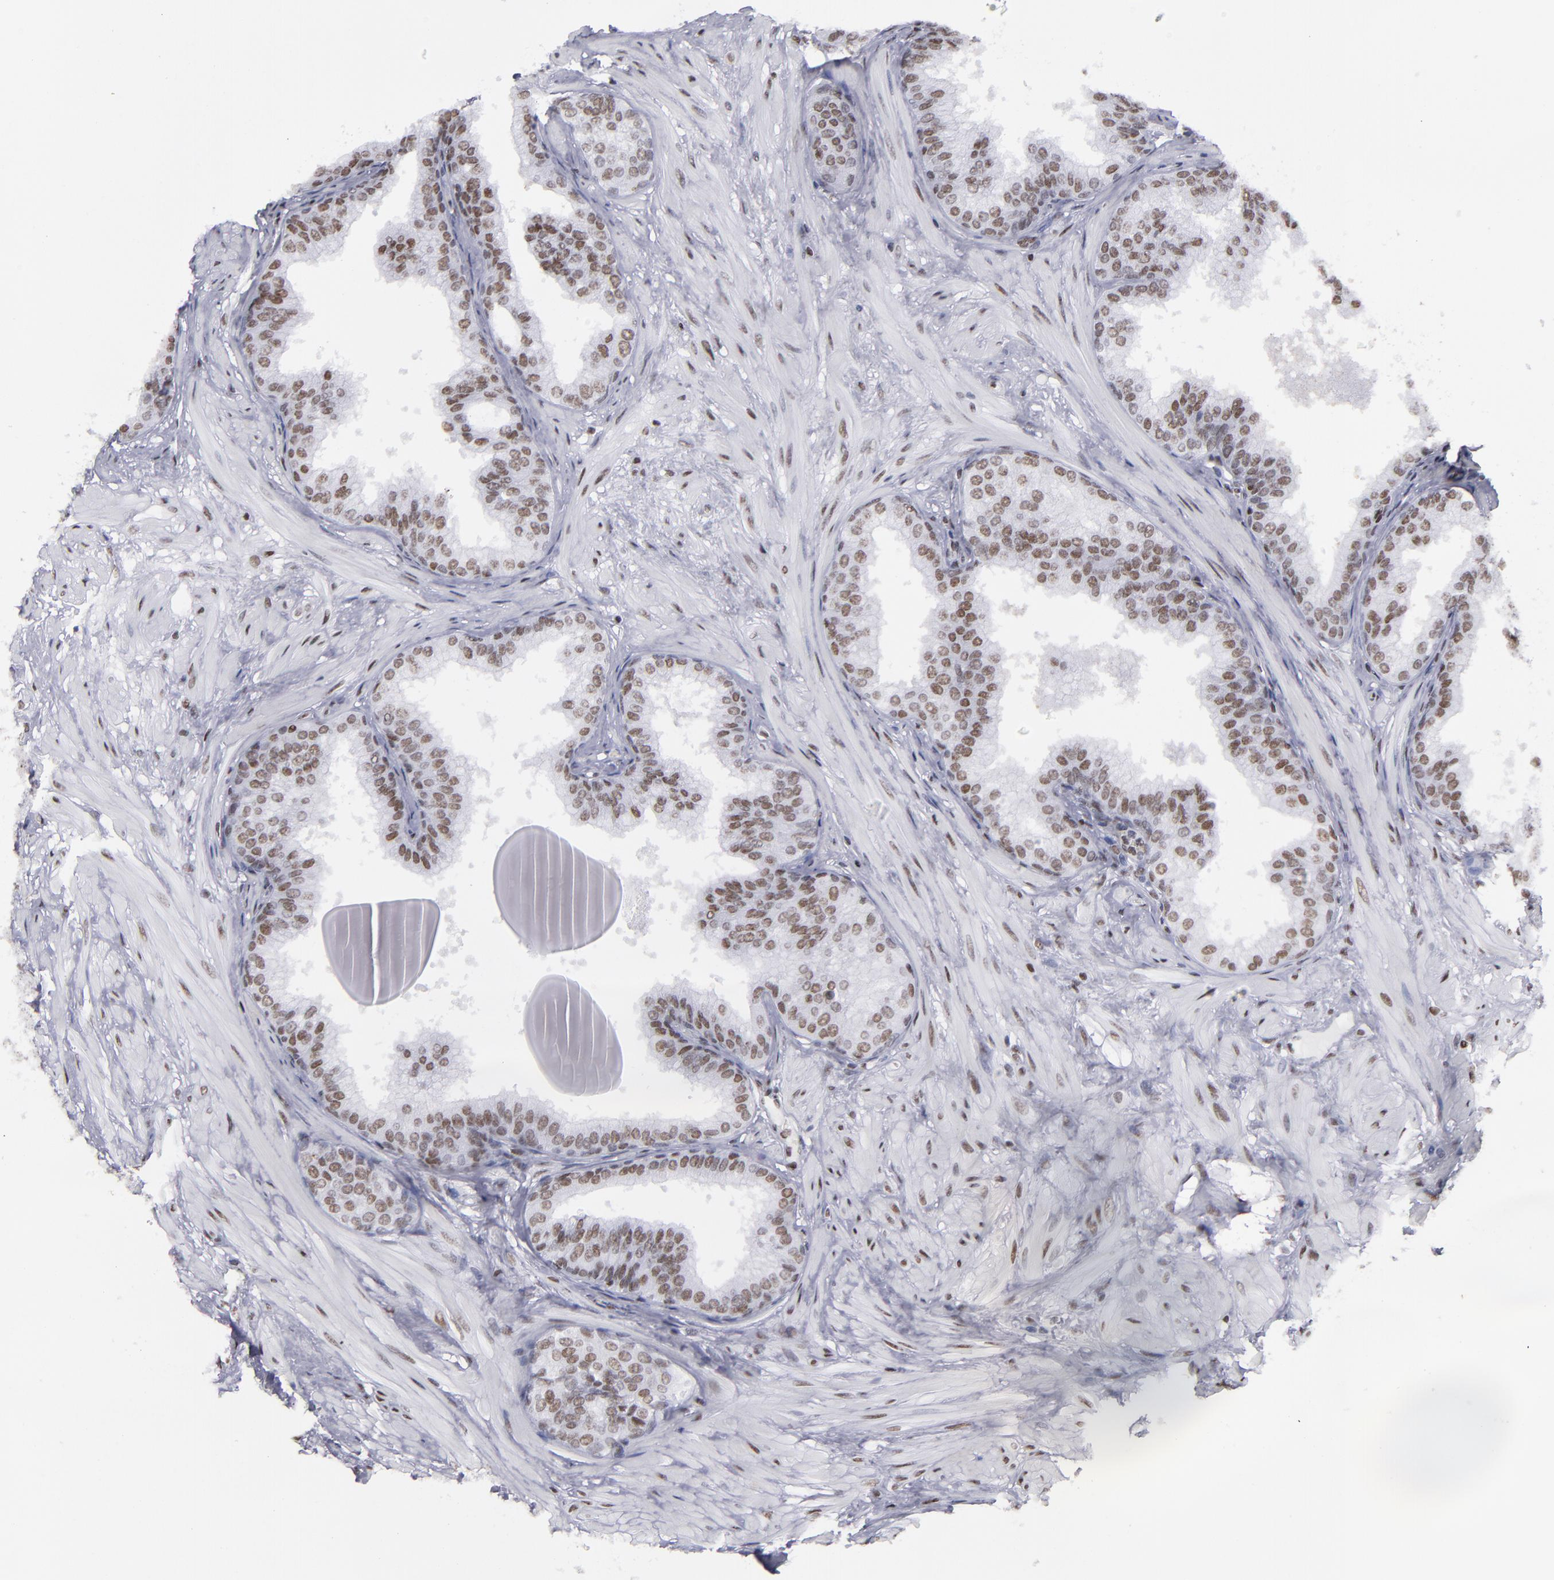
{"staining": {"intensity": "moderate", "quantity": ">75%", "location": "nuclear"}, "tissue": "prostate", "cell_type": "Glandular cells", "image_type": "normal", "snomed": [{"axis": "morphology", "description": "Normal tissue, NOS"}, {"axis": "topography", "description": "Prostate"}], "caption": "DAB immunohistochemical staining of unremarkable human prostate reveals moderate nuclear protein positivity in approximately >75% of glandular cells.", "gene": "TERF2", "patient": {"sex": "male", "age": 60}}